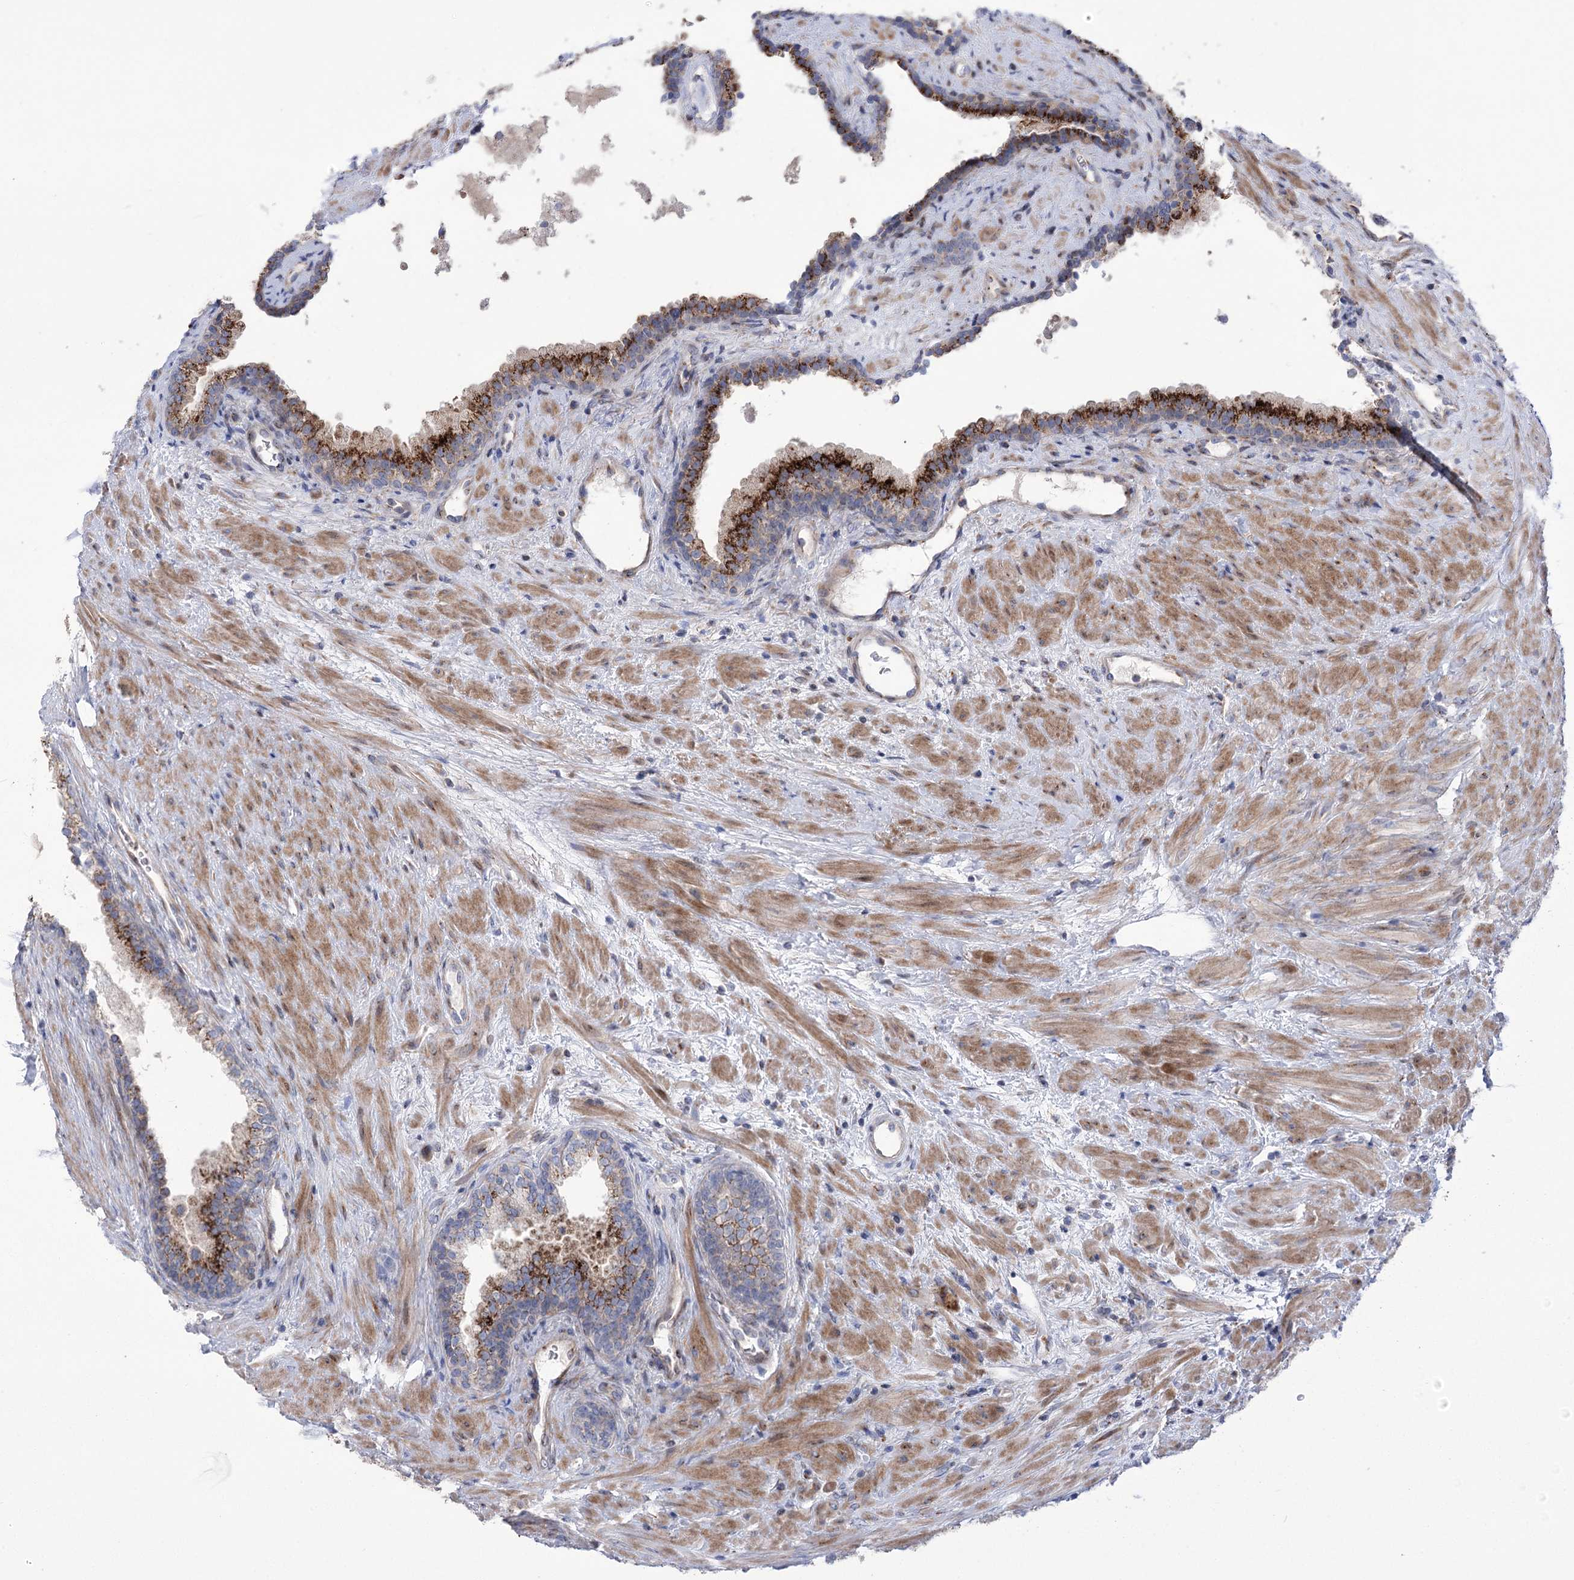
{"staining": {"intensity": "strong", "quantity": "25%-75%", "location": "cytoplasmic/membranous"}, "tissue": "prostate", "cell_type": "Glandular cells", "image_type": "normal", "snomed": [{"axis": "morphology", "description": "Normal tissue, NOS"}, {"axis": "topography", "description": "Prostate"}], "caption": "Human prostate stained for a protein (brown) exhibits strong cytoplasmic/membranous positive positivity in about 25%-75% of glandular cells.", "gene": "NME7", "patient": {"sex": "male", "age": 76}}